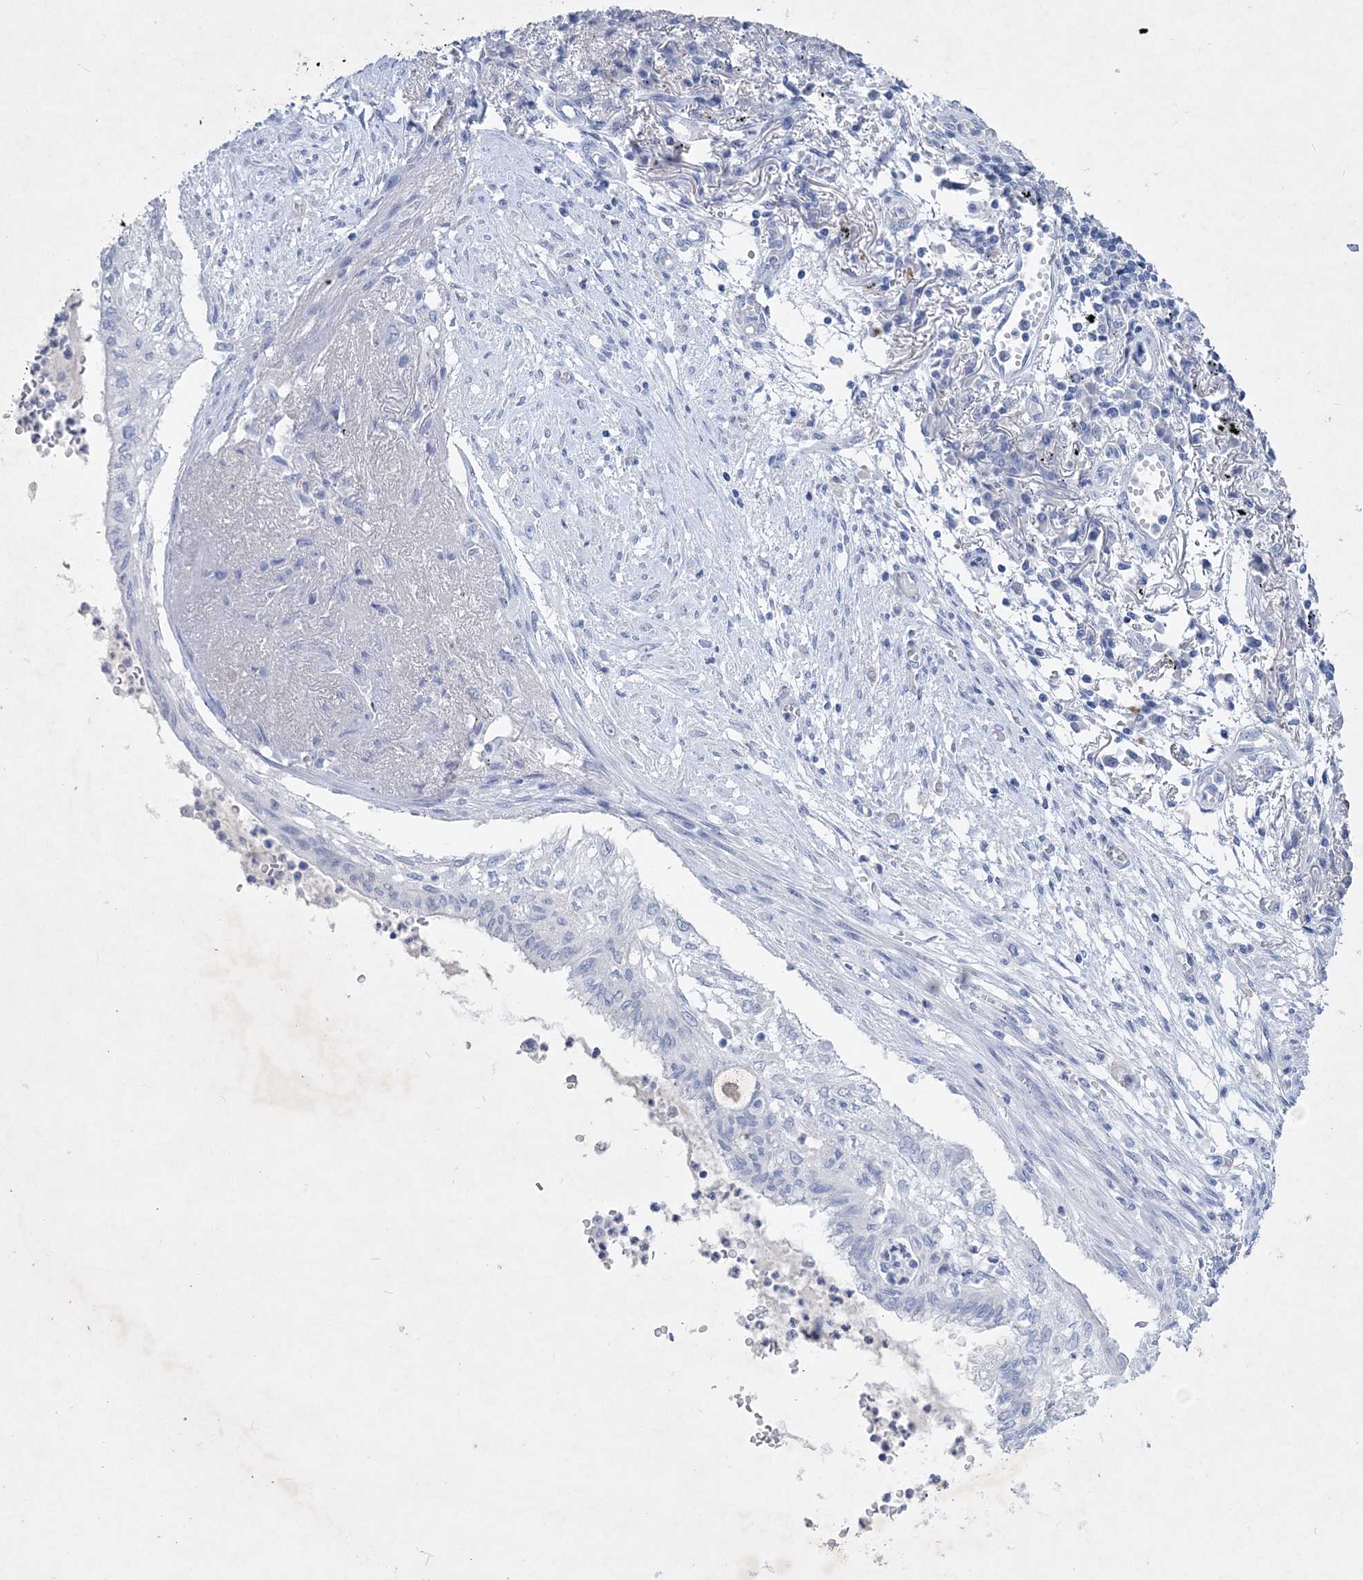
{"staining": {"intensity": "negative", "quantity": "none", "location": "none"}, "tissue": "lung cancer", "cell_type": "Tumor cells", "image_type": "cancer", "snomed": [{"axis": "morphology", "description": "Adenocarcinoma, NOS"}, {"axis": "topography", "description": "Lung"}], "caption": "Lung cancer (adenocarcinoma) was stained to show a protein in brown. There is no significant positivity in tumor cells.", "gene": "COPS8", "patient": {"sex": "female", "age": 70}}